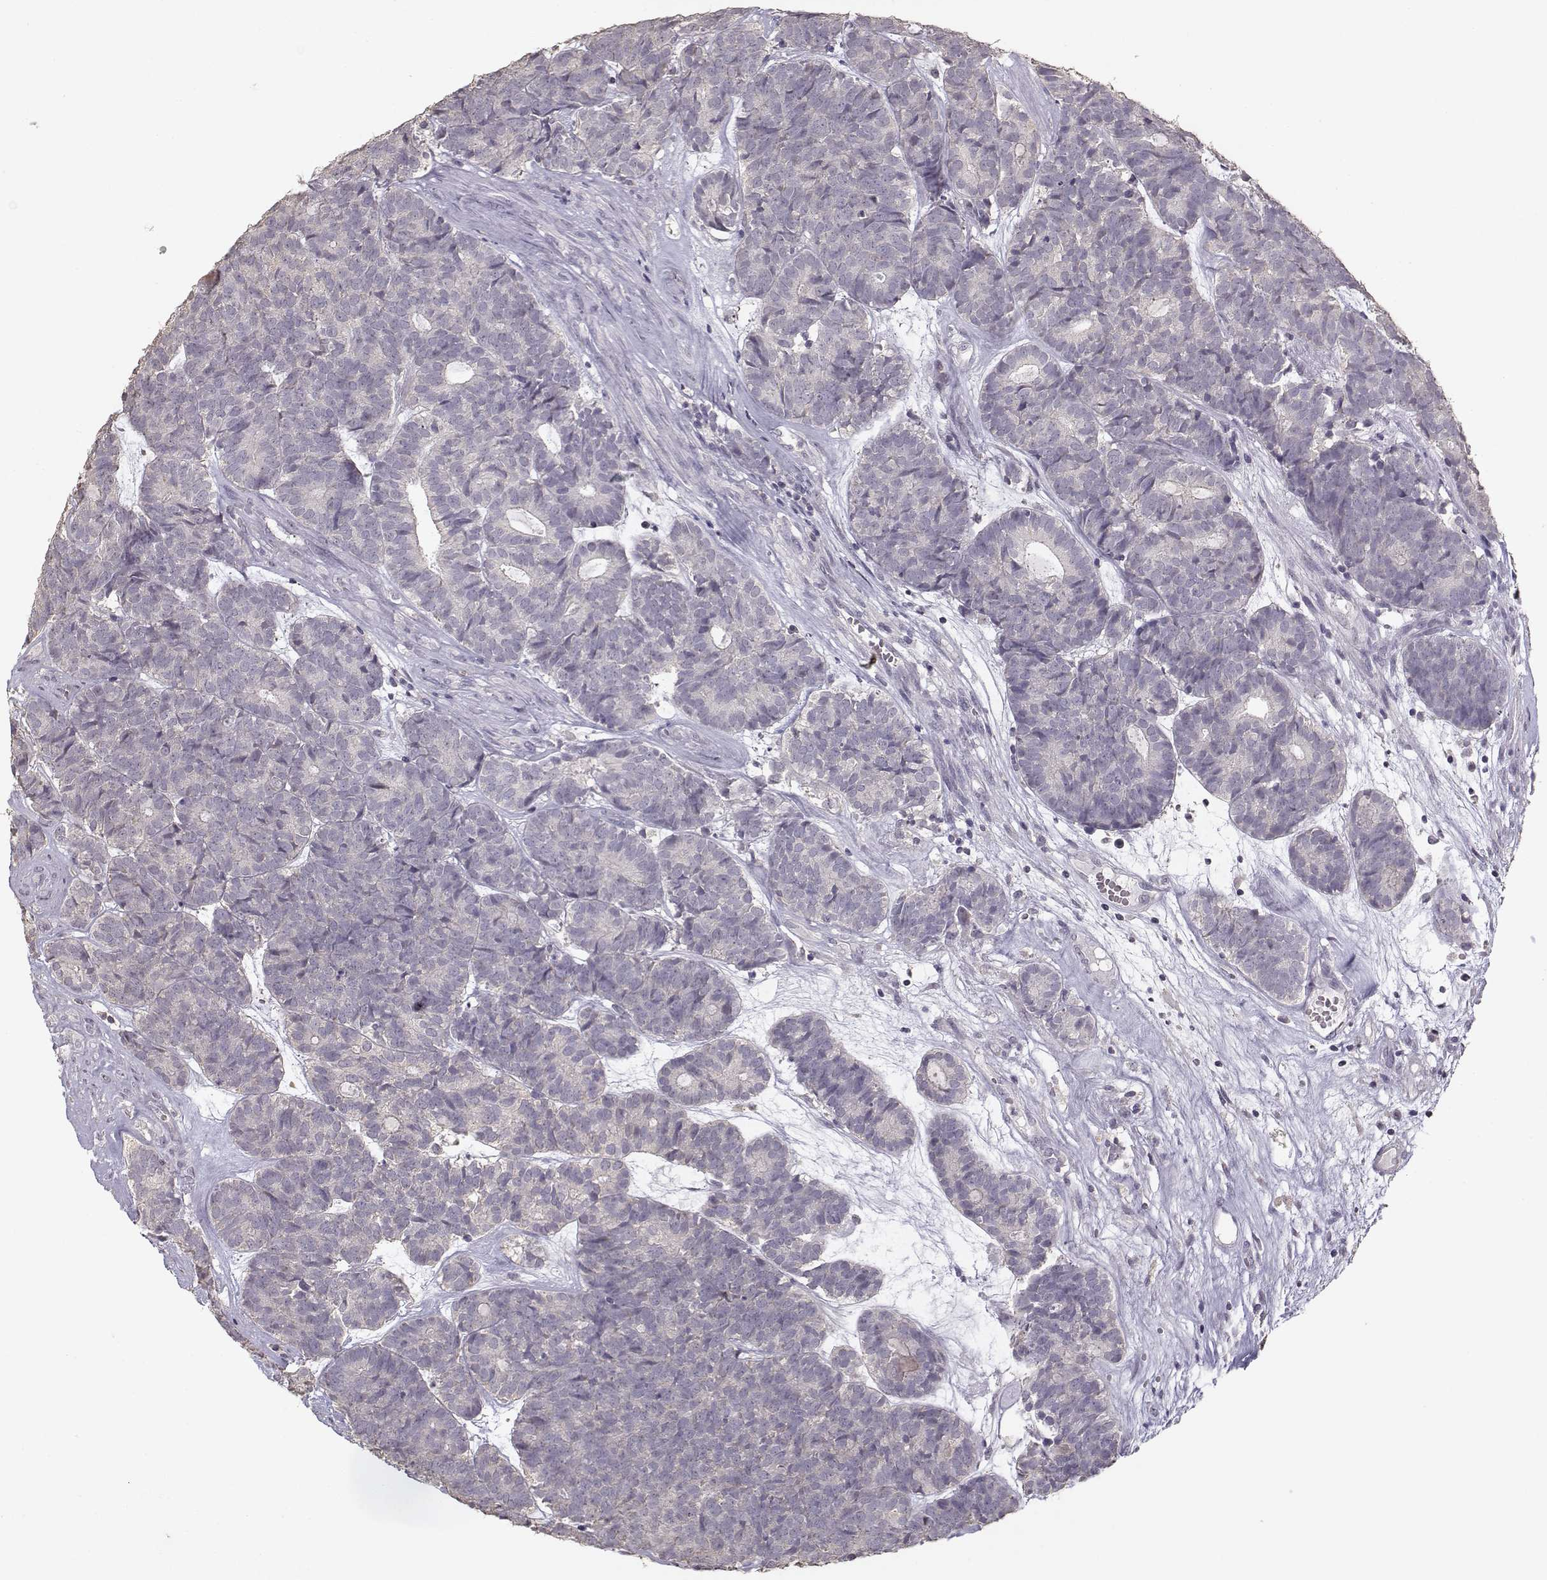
{"staining": {"intensity": "negative", "quantity": "none", "location": "none"}, "tissue": "head and neck cancer", "cell_type": "Tumor cells", "image_type": "cancer", "snomed": [{"axis": "morphology", "description": "Adenocarcinoma, NOS"}, {"axis": "topography", "description": "Head-Neck"}], "caption": "Tumor cells show no significant protein expression in head and neck adenocarcinoma.", "gene": "UROC1", "patient": {"sex": "female", "age": 81}}